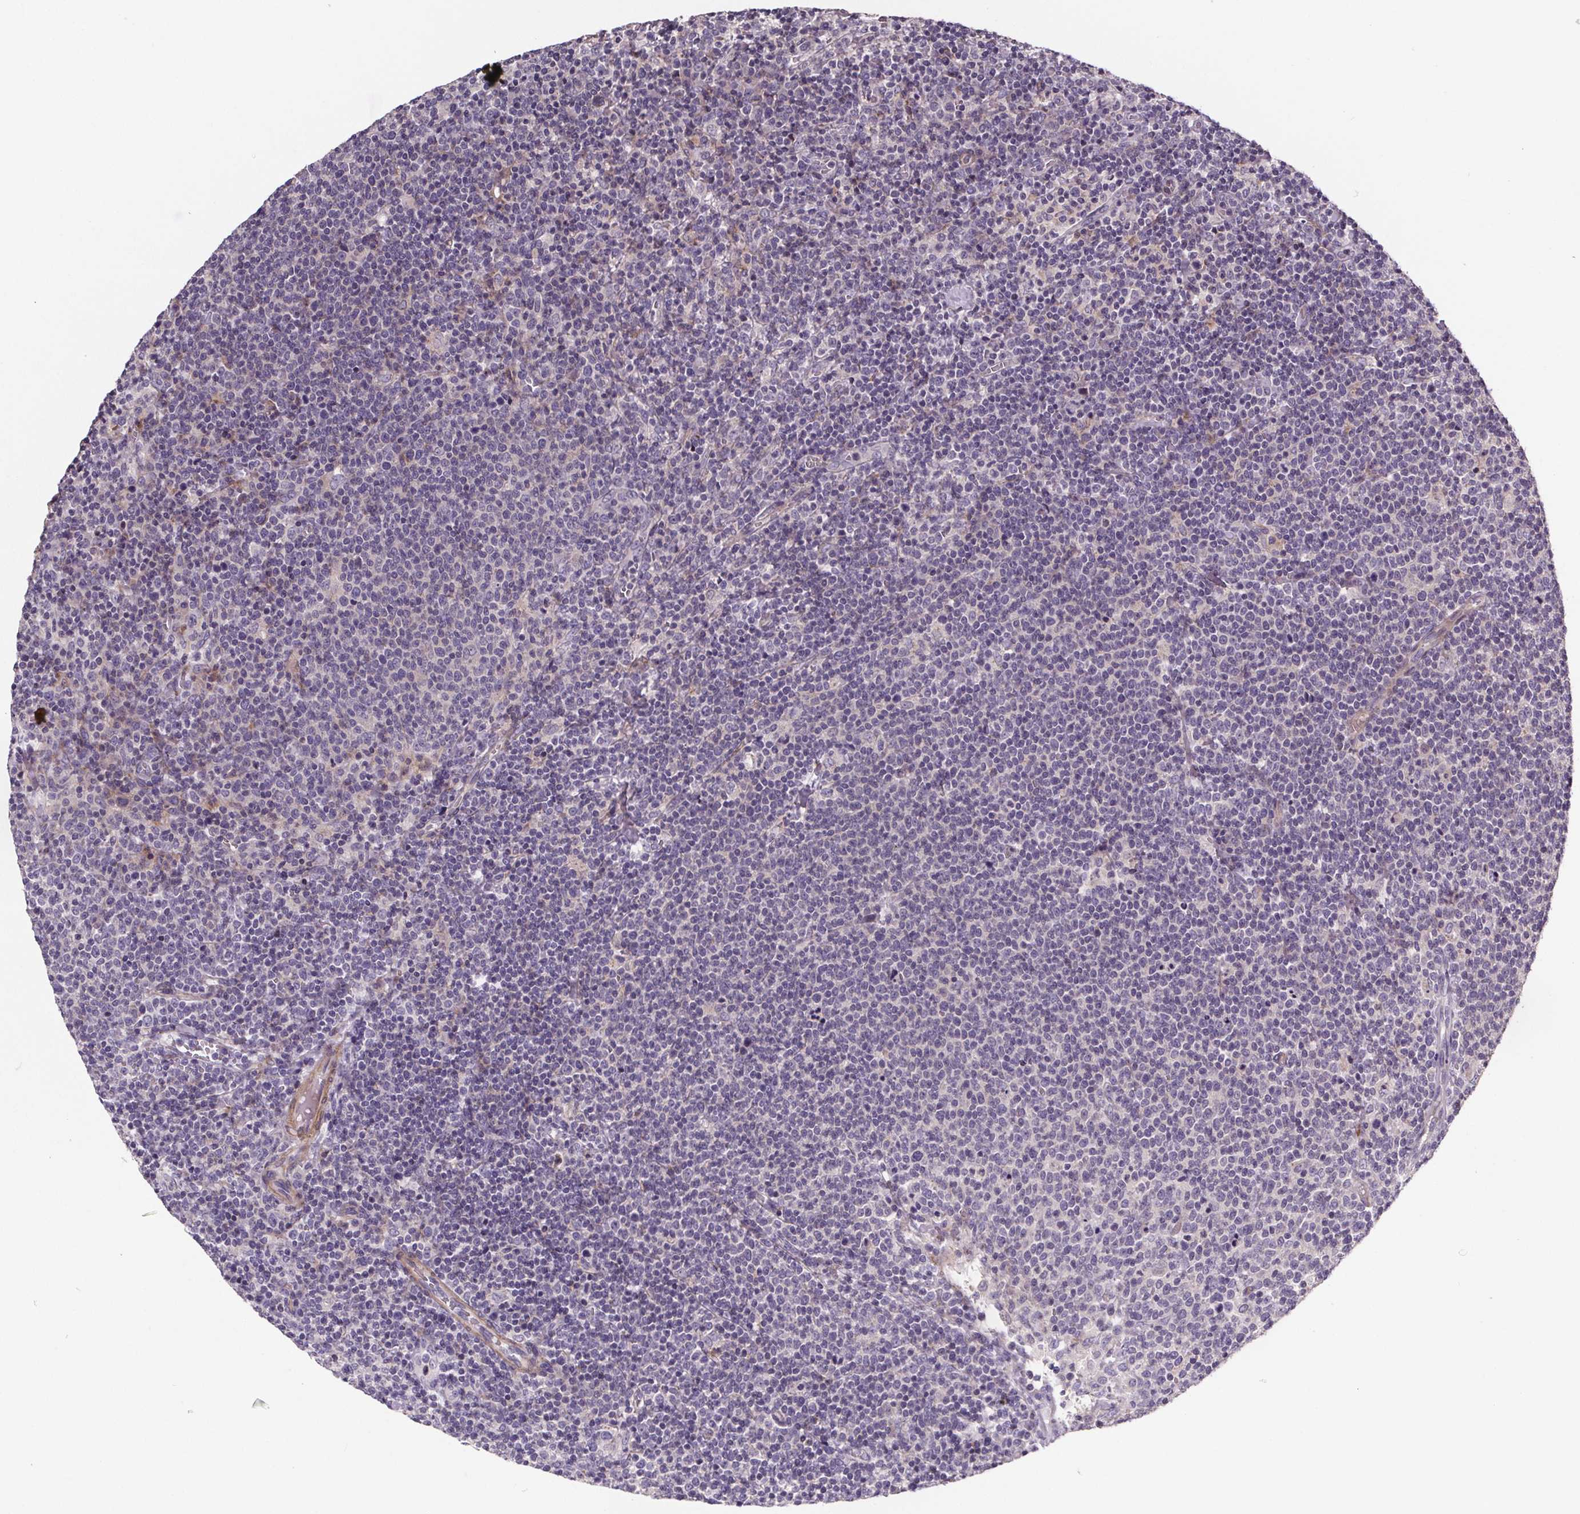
{"staining": {"intensity": "negative", "quantity": "none", "location": "none"}, "tissue": "lymphoma", "cell_type": "Tumor cells", "image_type": "cancer", "snomed": [{"axis": "morphology", "description": "Malignant lymphoma, non-Hodgkin's type, High grade"}, {"axis": "topography", "description": "Lymph node"}], "caption": "DAB (3,3'-diaminobenzidine) immunohistochemical staining of human lymphoma reveals no significant expression in tumor cells. (DAB (3,3'-diaminobenzidine) IHC visualized using brightfield microscopy, high magnification).", "gene": "CLN3", "patient": {"sex": "male", "age": 61}}